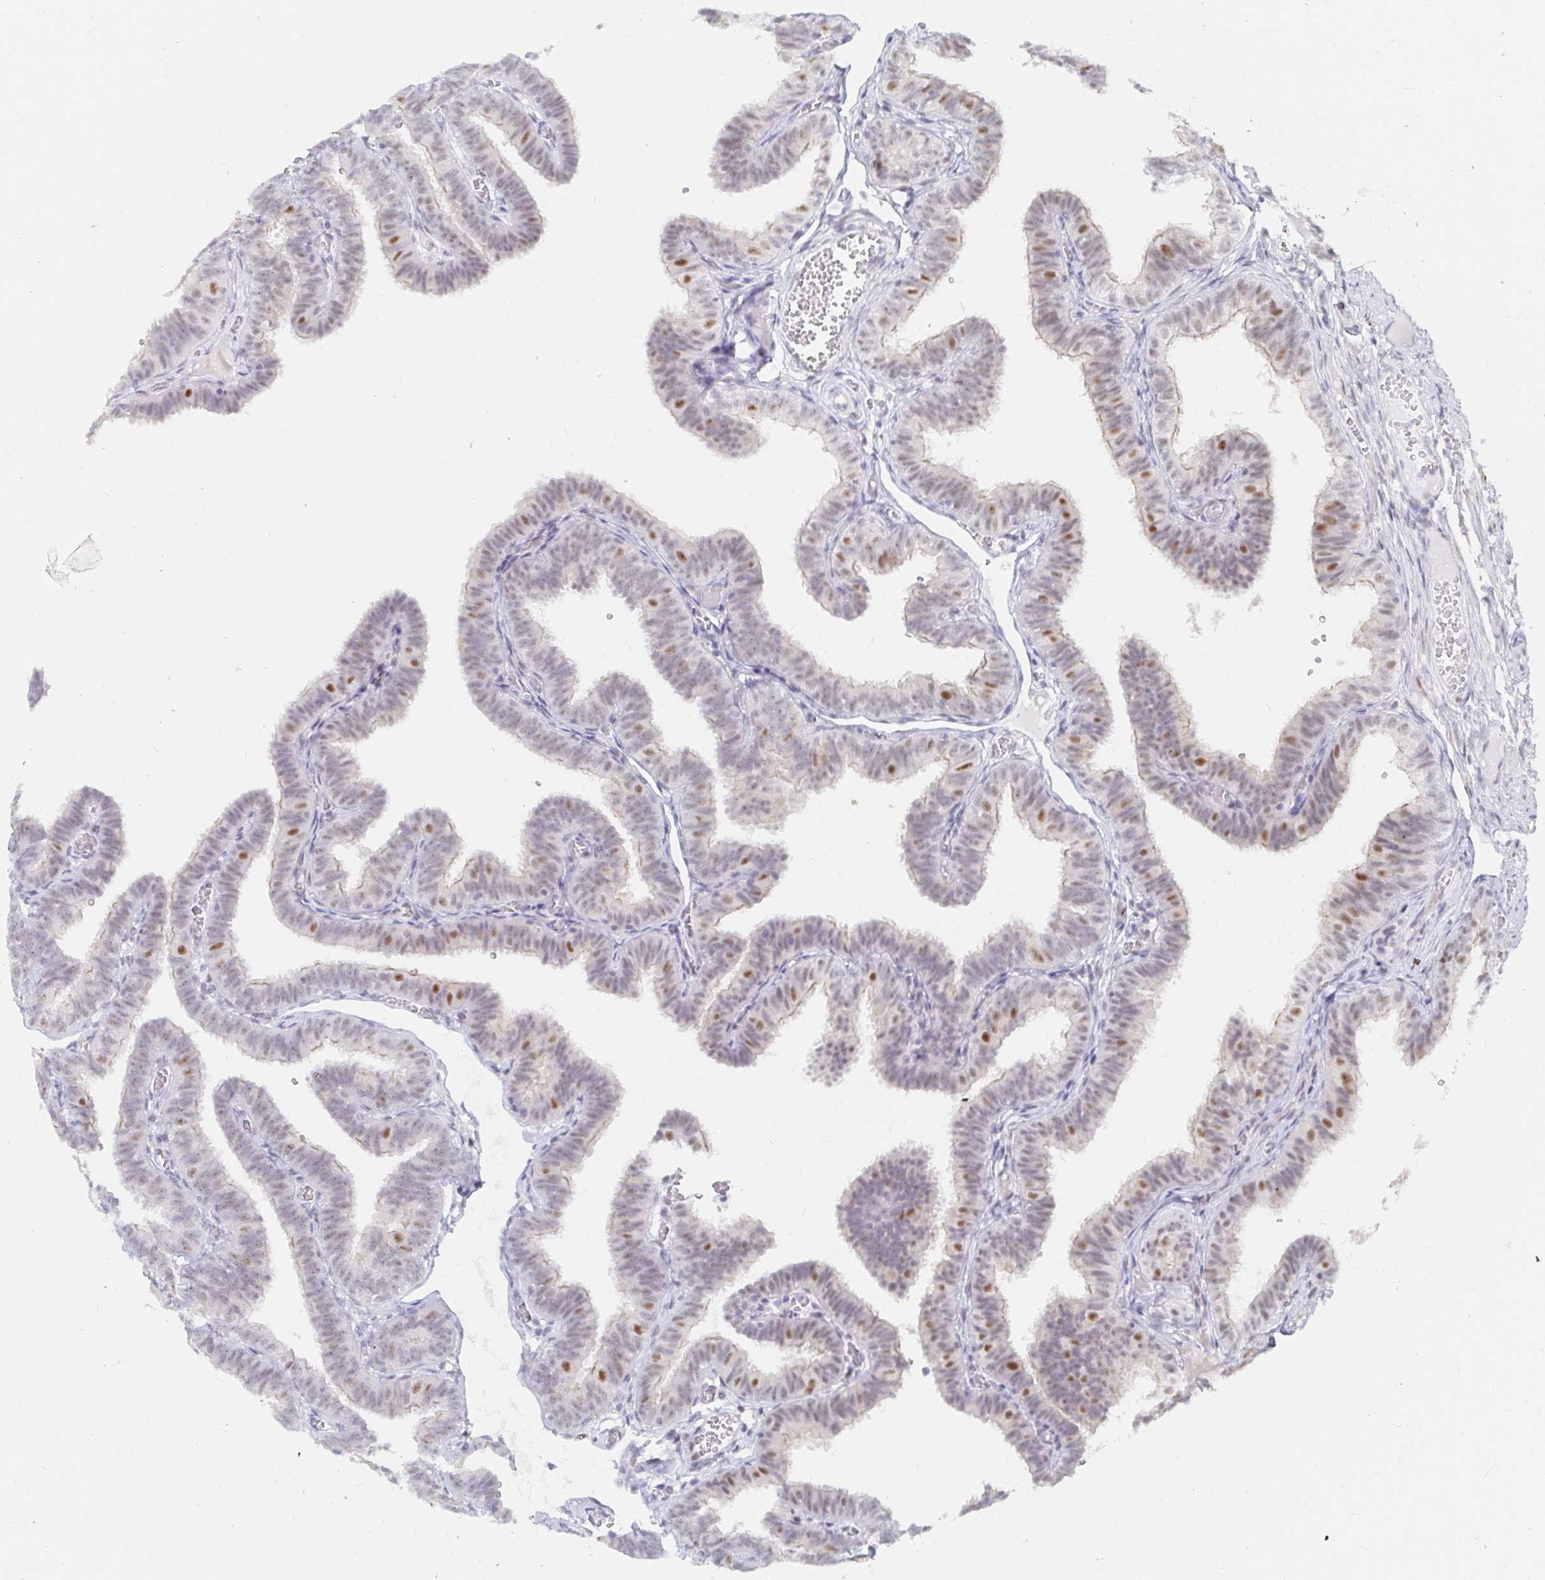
{"staining": {"intensity": "moderate", "quantity": "<25%", "location": "nuclear"}, "tissue": "fallopian tube", "cell_type": "Glandular cells", "image_type": "normal", "snomed": [{"axis": "morphology", "description": "Normal tissue, NOS"}, {"axis": "topography", "description": "Fallopian tube"}], "caption": "IHC (DAB (3,3'-diaminobenzidine)) staining of normal human fallopian tube shows moderate nuclear protein staining in about <25% of glandular cells. Nuclei are stained in blue.", "gene": "COL28A1", "patient": {"sex": "female", "age": 25}}